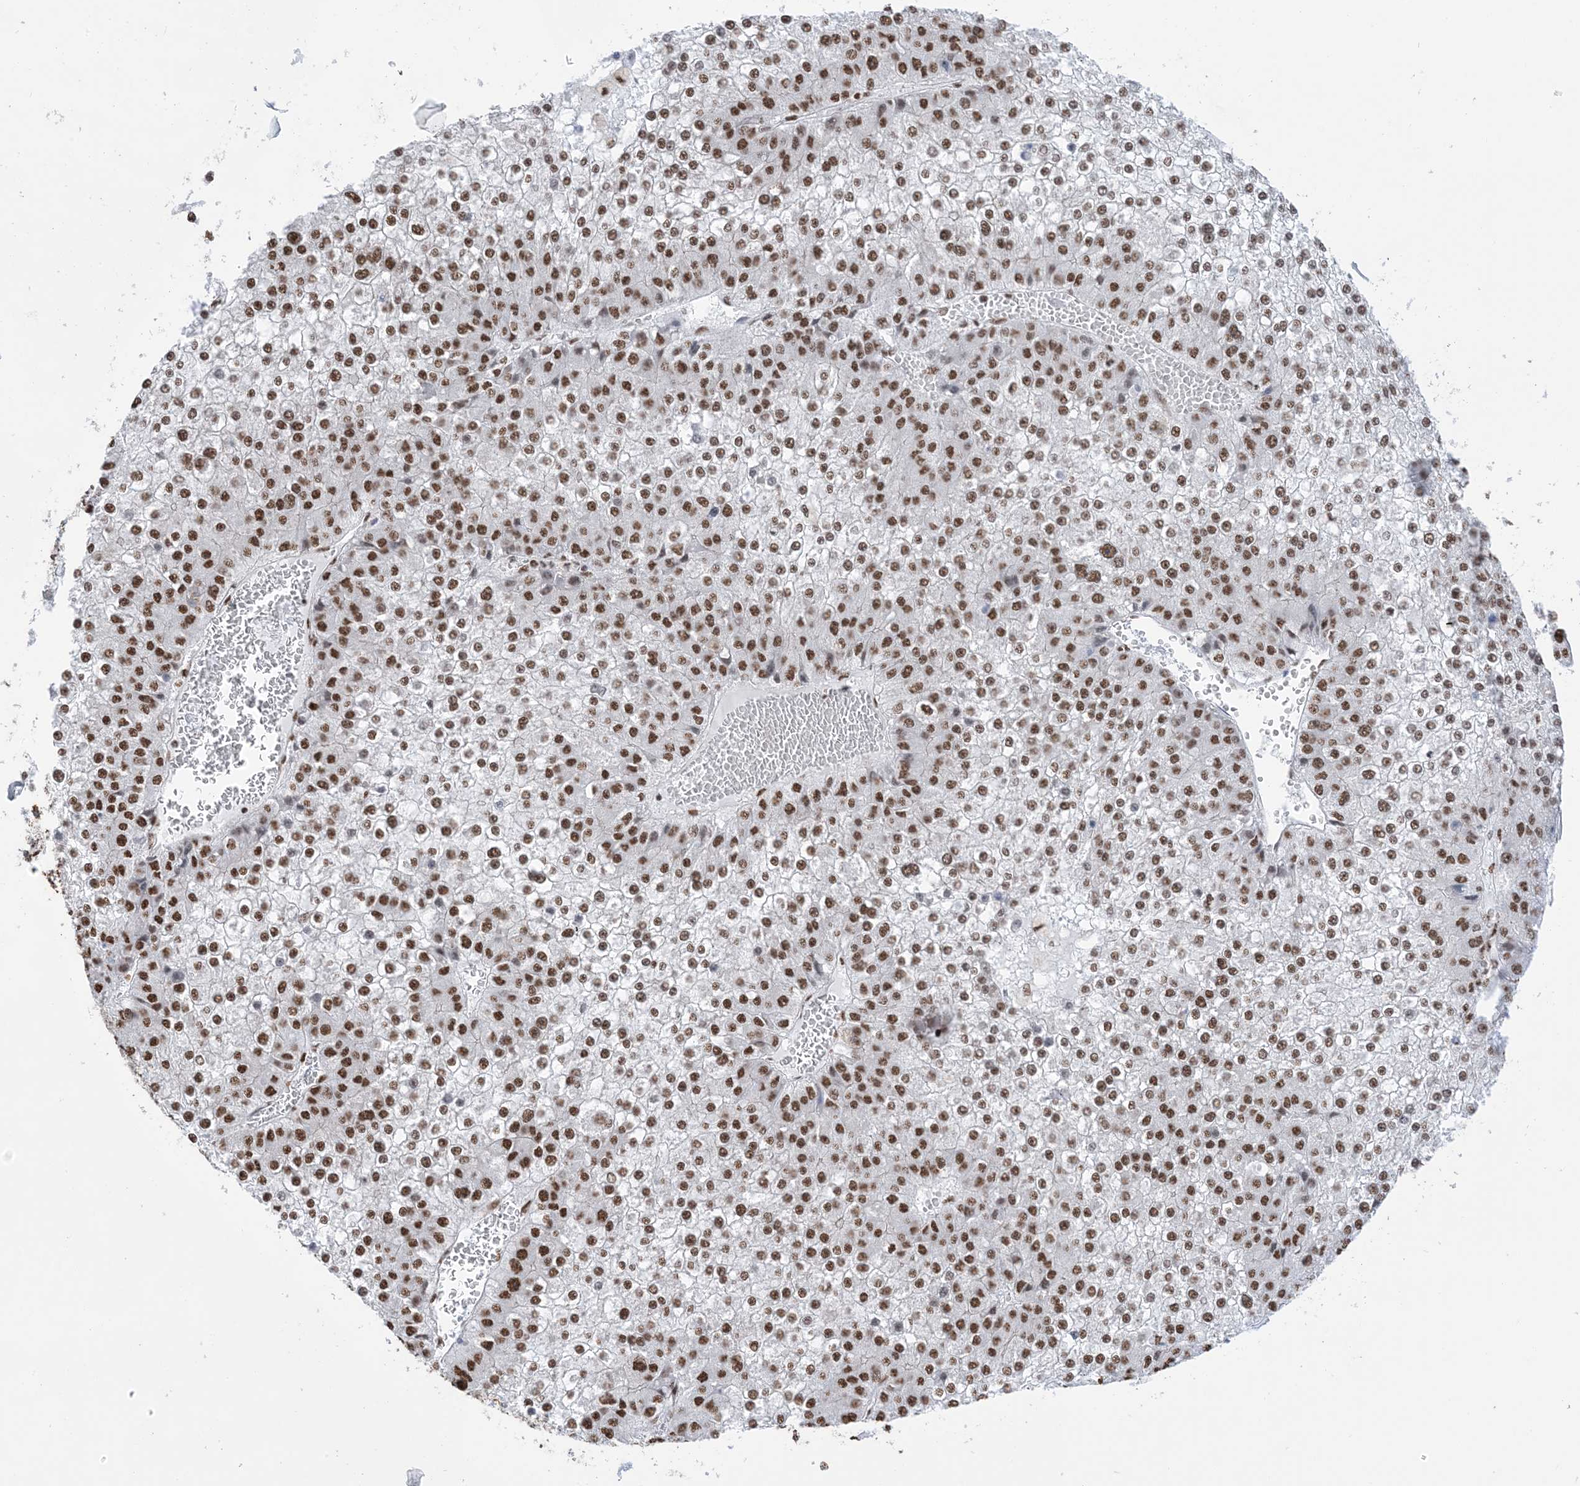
{"staining": {"intensity": "moderate", "quantity": ">75%", "location": "nuclear"}, "tissue": "liver cancer", "cell_type": "Tumor cells", "image_type": "cancer", "snomed": [{"axis": "morphology", "description": "Carcinoma, Hepatocellular, NOS"}, {"axis": "topography", "description": "Liver"}], "caption": "A brown stain shows moderate nuclear positivity of a protein in human liver cancer (hepatocellular carcinoma) tumor cells.", "gene": "ZNF792", "patient": {"sex": "female", "age": 73}}